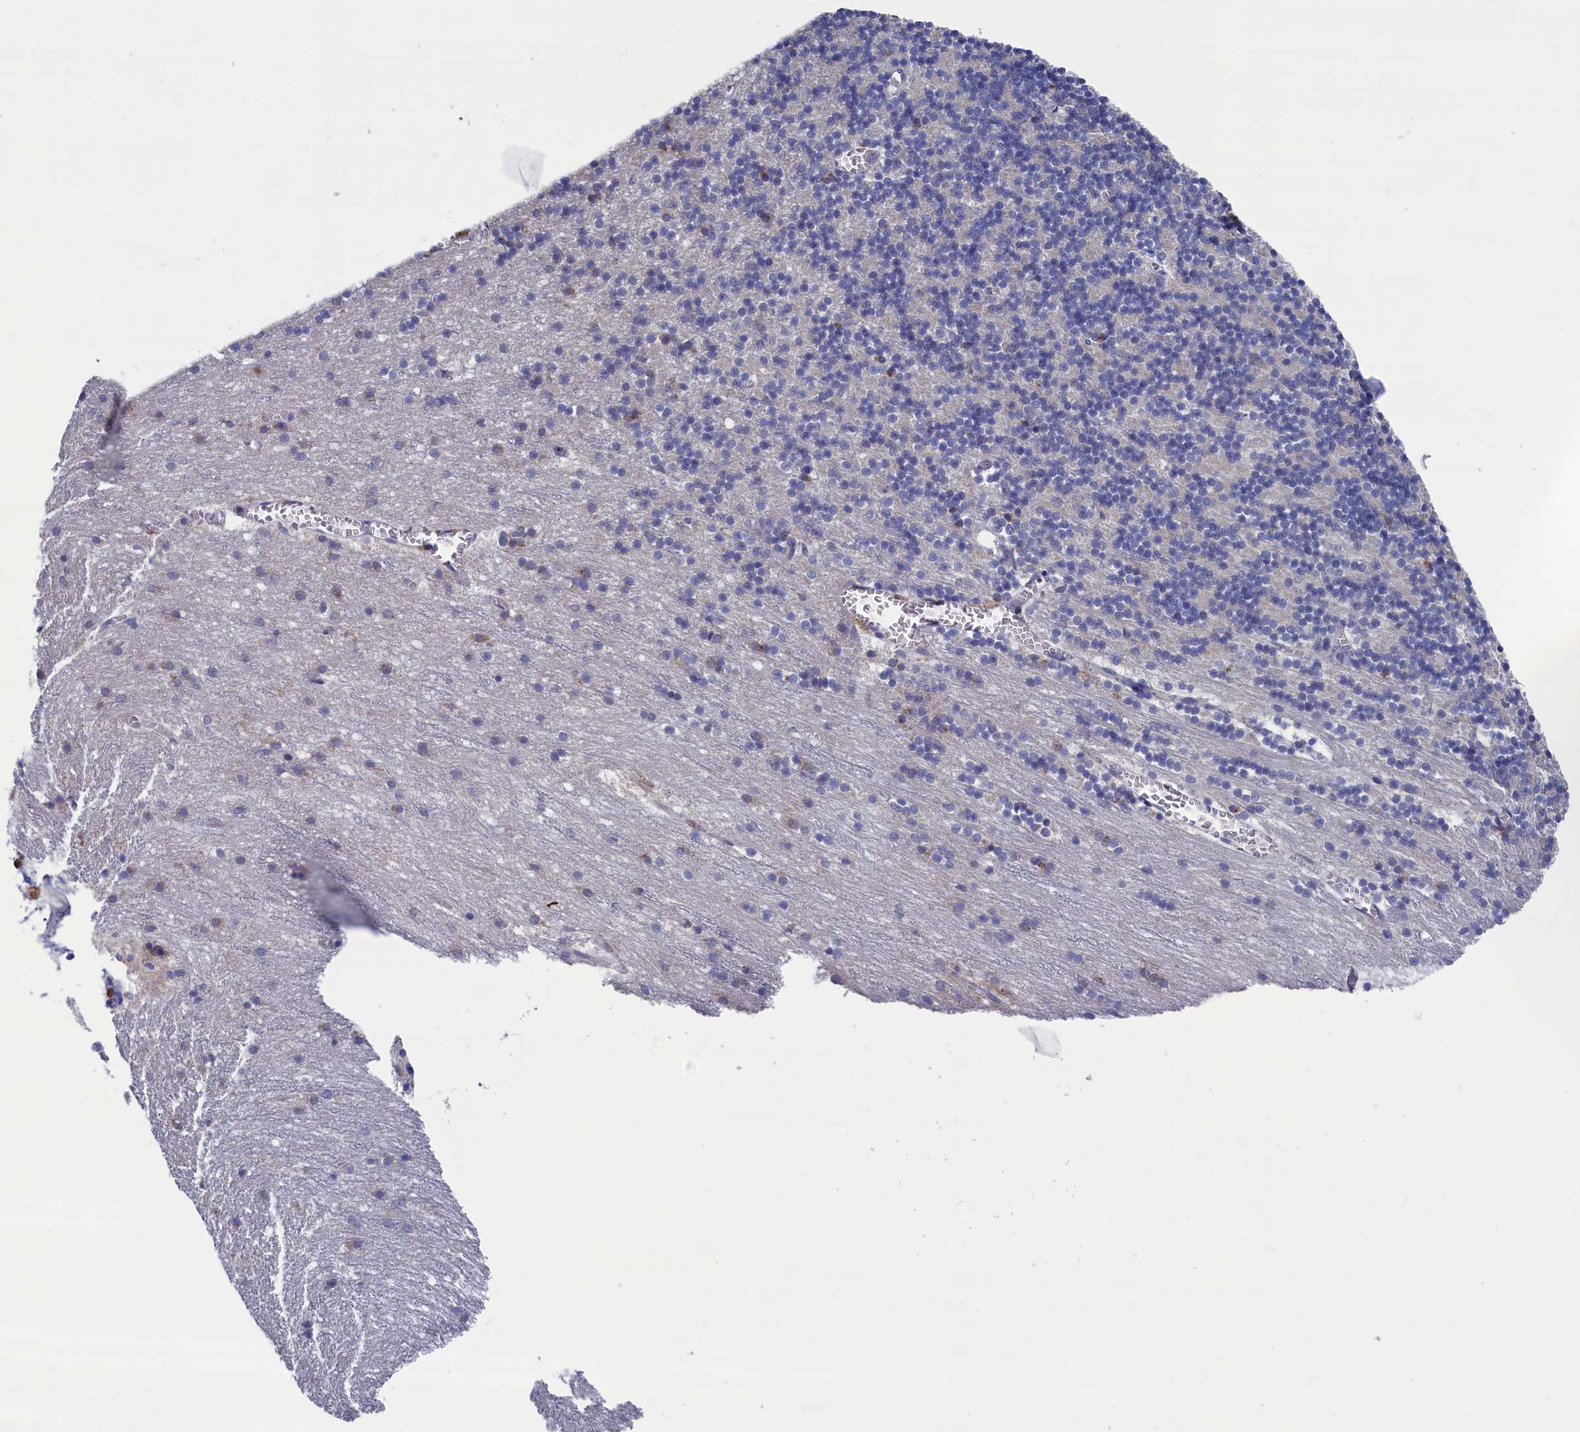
{"staining": {"intensity": "negative", "quantity": "none", "location": "none"}, "tissue": "cerebellum", "cell_type": "Cells in granular layer", "image_type": "normal", "snomed": [{"axis": "morphology", "description": "Normal tissue, NOS"}, {"axis": "topography", "description": "Cerebellum"}], "caption": "Immunohistochemistry photomicrograph of normal cerebellum: human cerebellum stained with DAB demonstrates no significant protein positivity in cells in granular layer. Nuclei are stained in blue.", "gene": "SPATA13", "patient": {"sex": "male", "age": 54}}